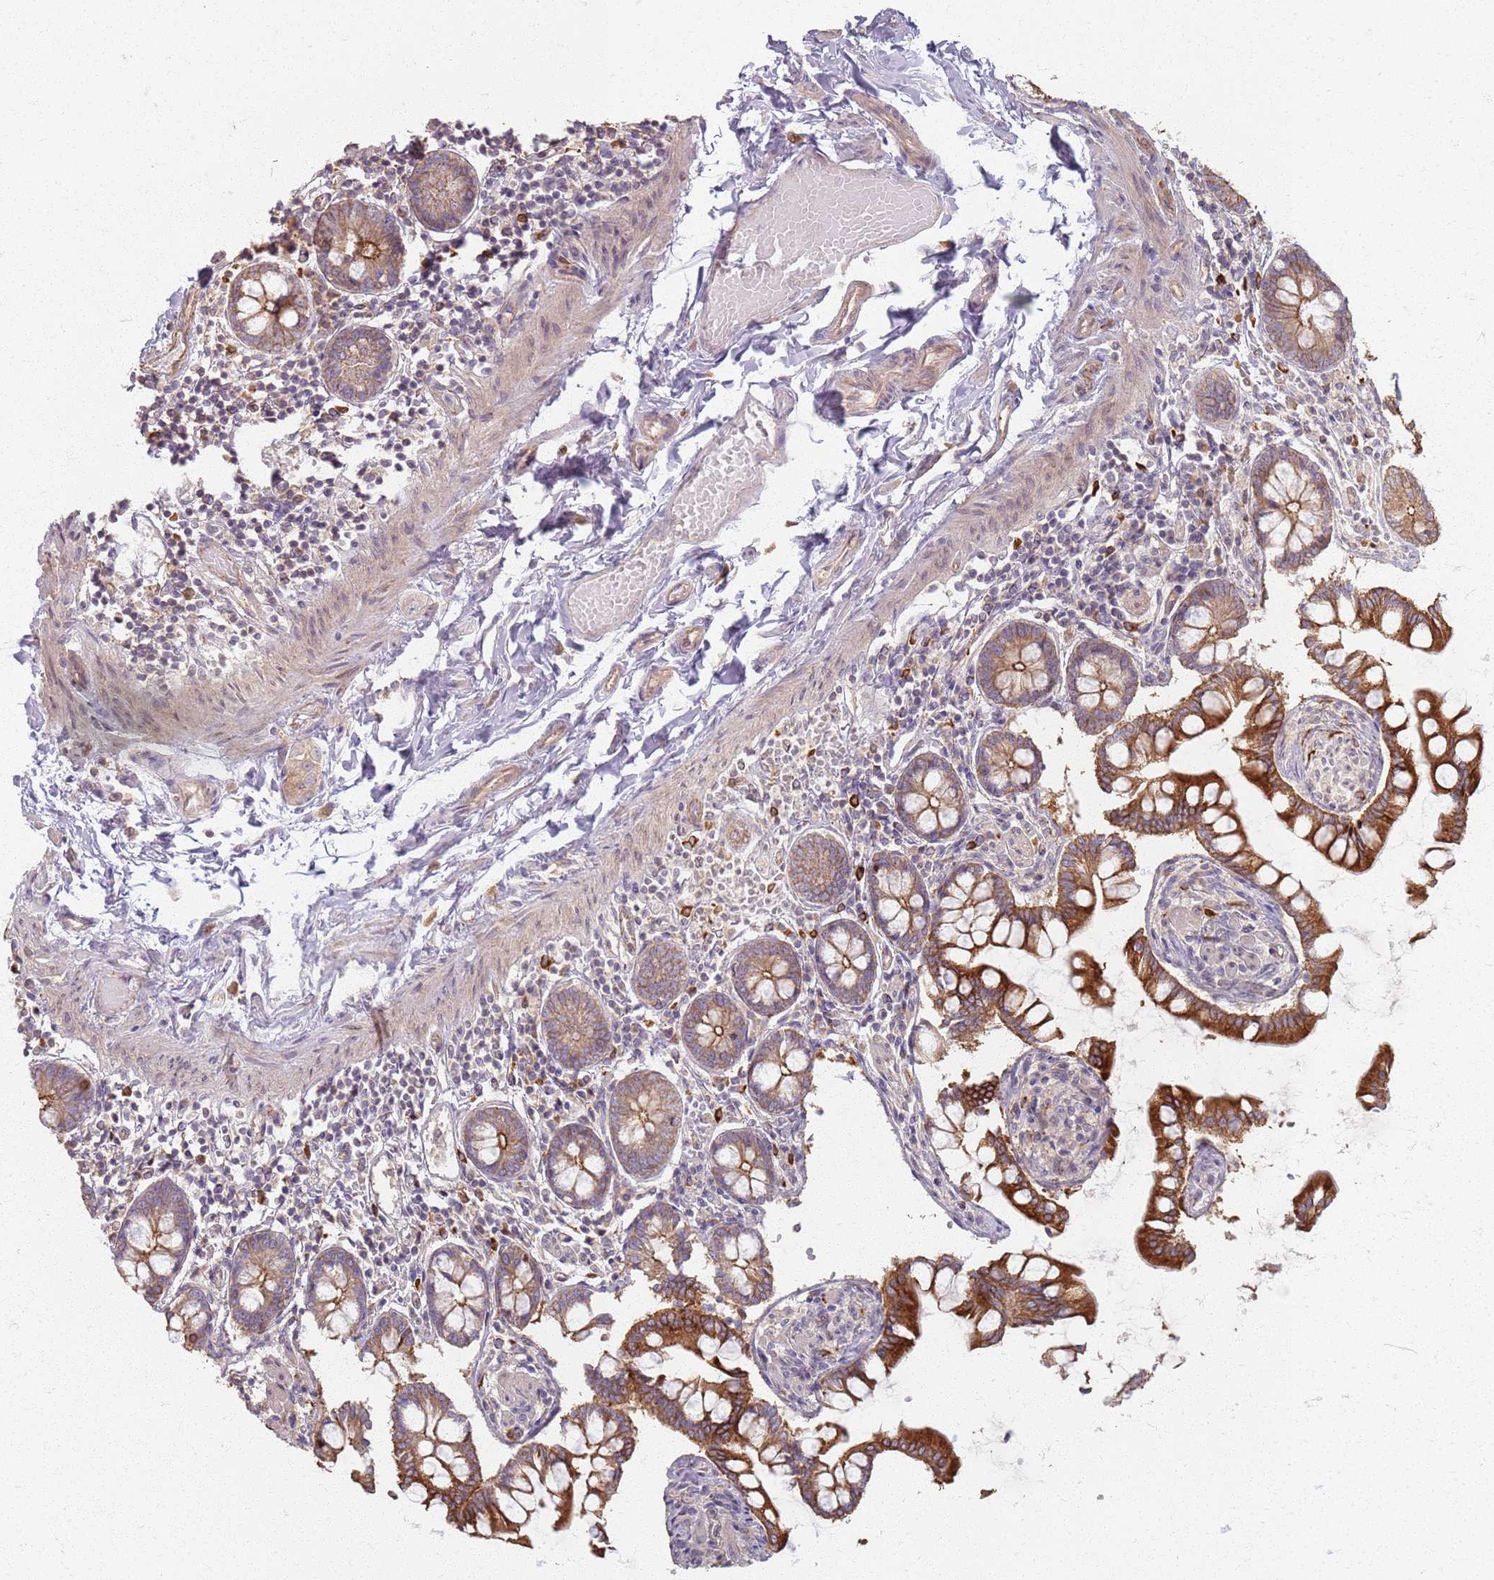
{"staining": {"intensity": "strong", "quantity": ">75%", "location": "cytoplasmic/membranous"}, "tissue": "small intestine", "cell_type": "Glandular cells", "image_type": "normal", "snomed": [{"axis": "morphology", "description": "Normal tissue, NOS"}, {"axis": "topography", "description": "Small intestine"}], "caption": "Protein staining shows strong cytoplasmic/membranous staining in approximately >75% of glandular cells in benign small intestine. (DAB (3,3'-diaminobenzidine) IHC with brightfield microscopy, high magnification).", "gene": "KCNA5", "patient": {"sex": "male", "age": 41}}